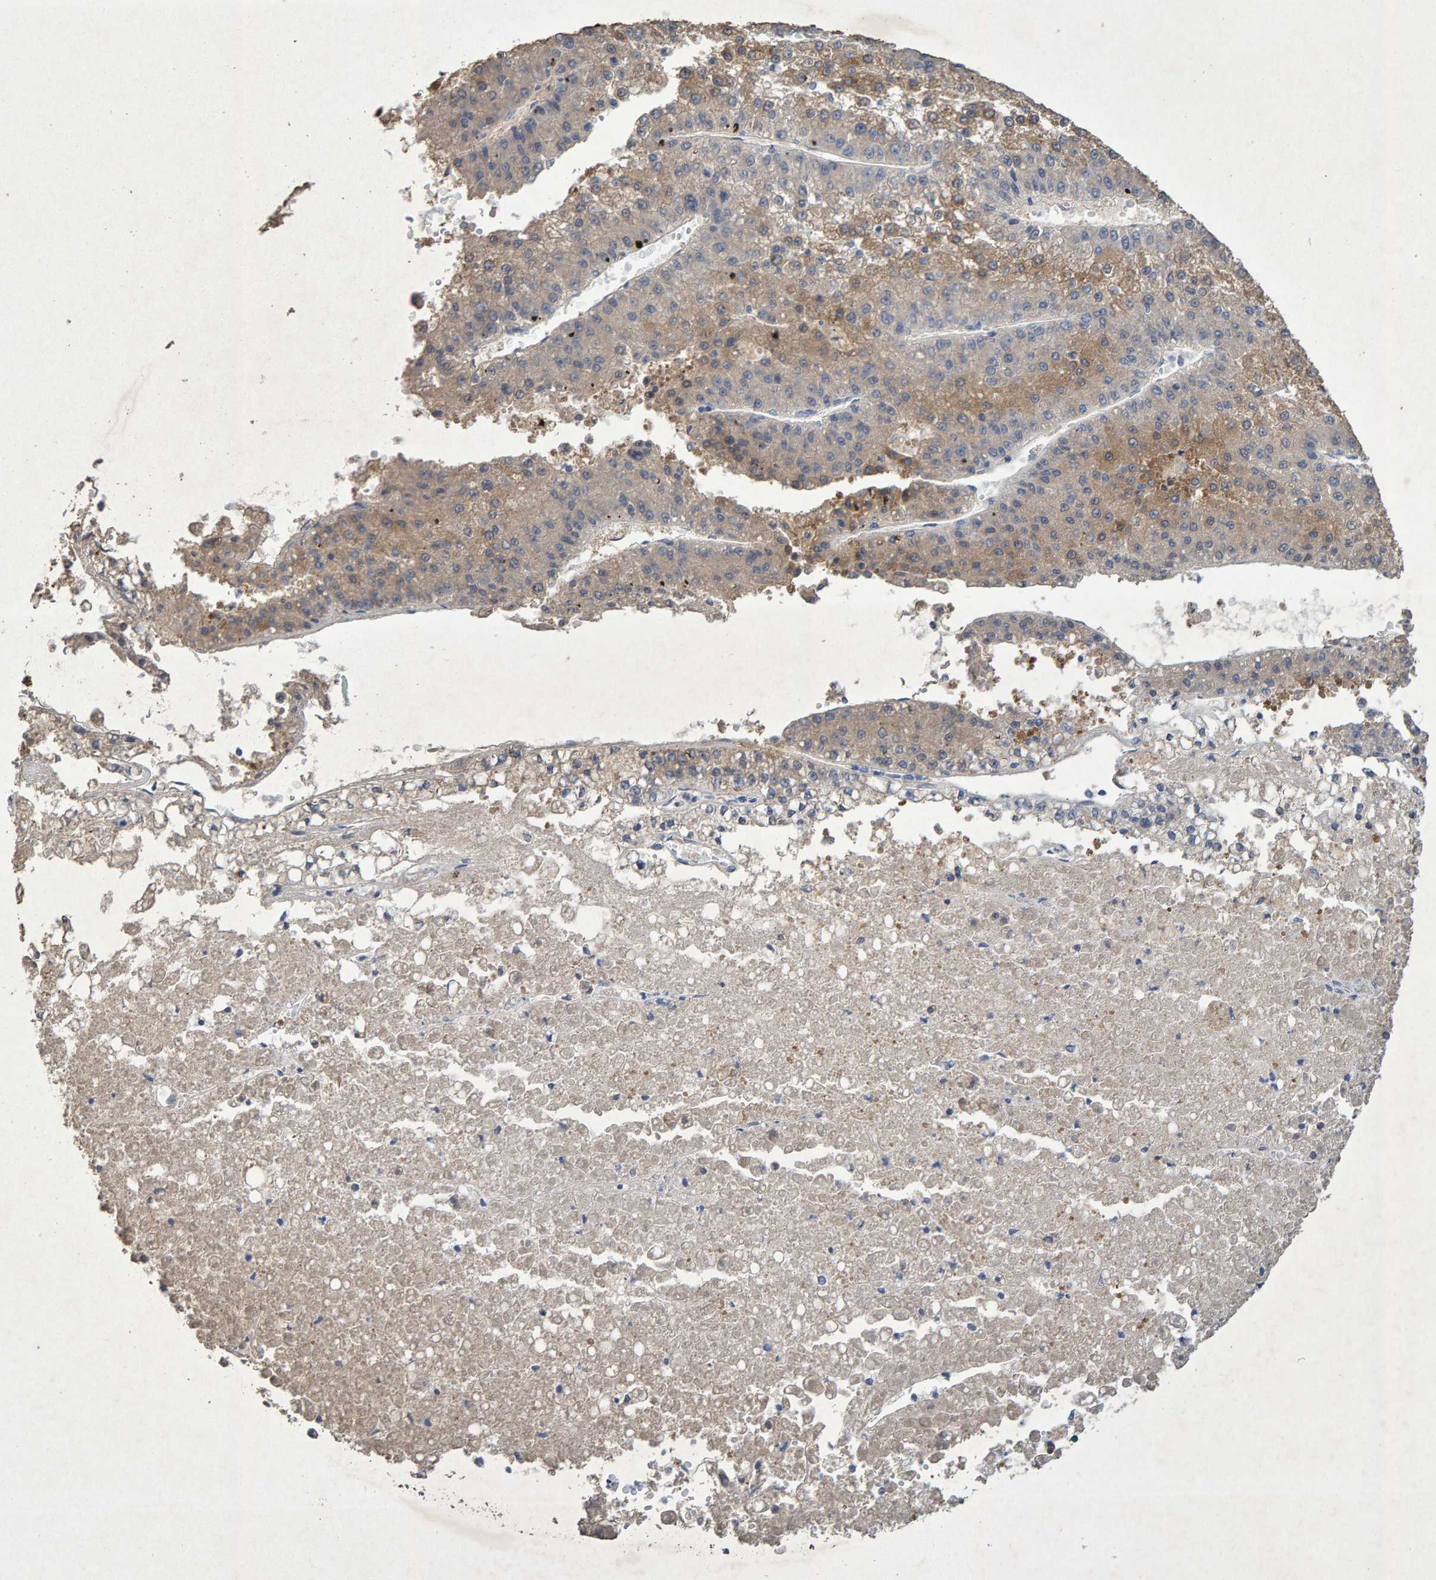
{"staining": {"intensity": "moderate", "quantity": ">75%", "location": "cytoplasmic/membranous"}, "tissue": "liver cancer", "cell_type": "Tumor cells", "image_type": "cancer", "snomed": [{"axis": "morphology", "description": "Carcinoma, Hepatocellular, NOS"}, {"axis": "topography", "description": "Liver"}], "caption": "The immunohistochemical stain highlights moderate cytoplasmic/membranous expression in tumor cells of liver cancer (hepatocellular carcinoma) tissue.", "gene": "CTH", "patient": {"sex": "female", "age": 73}}